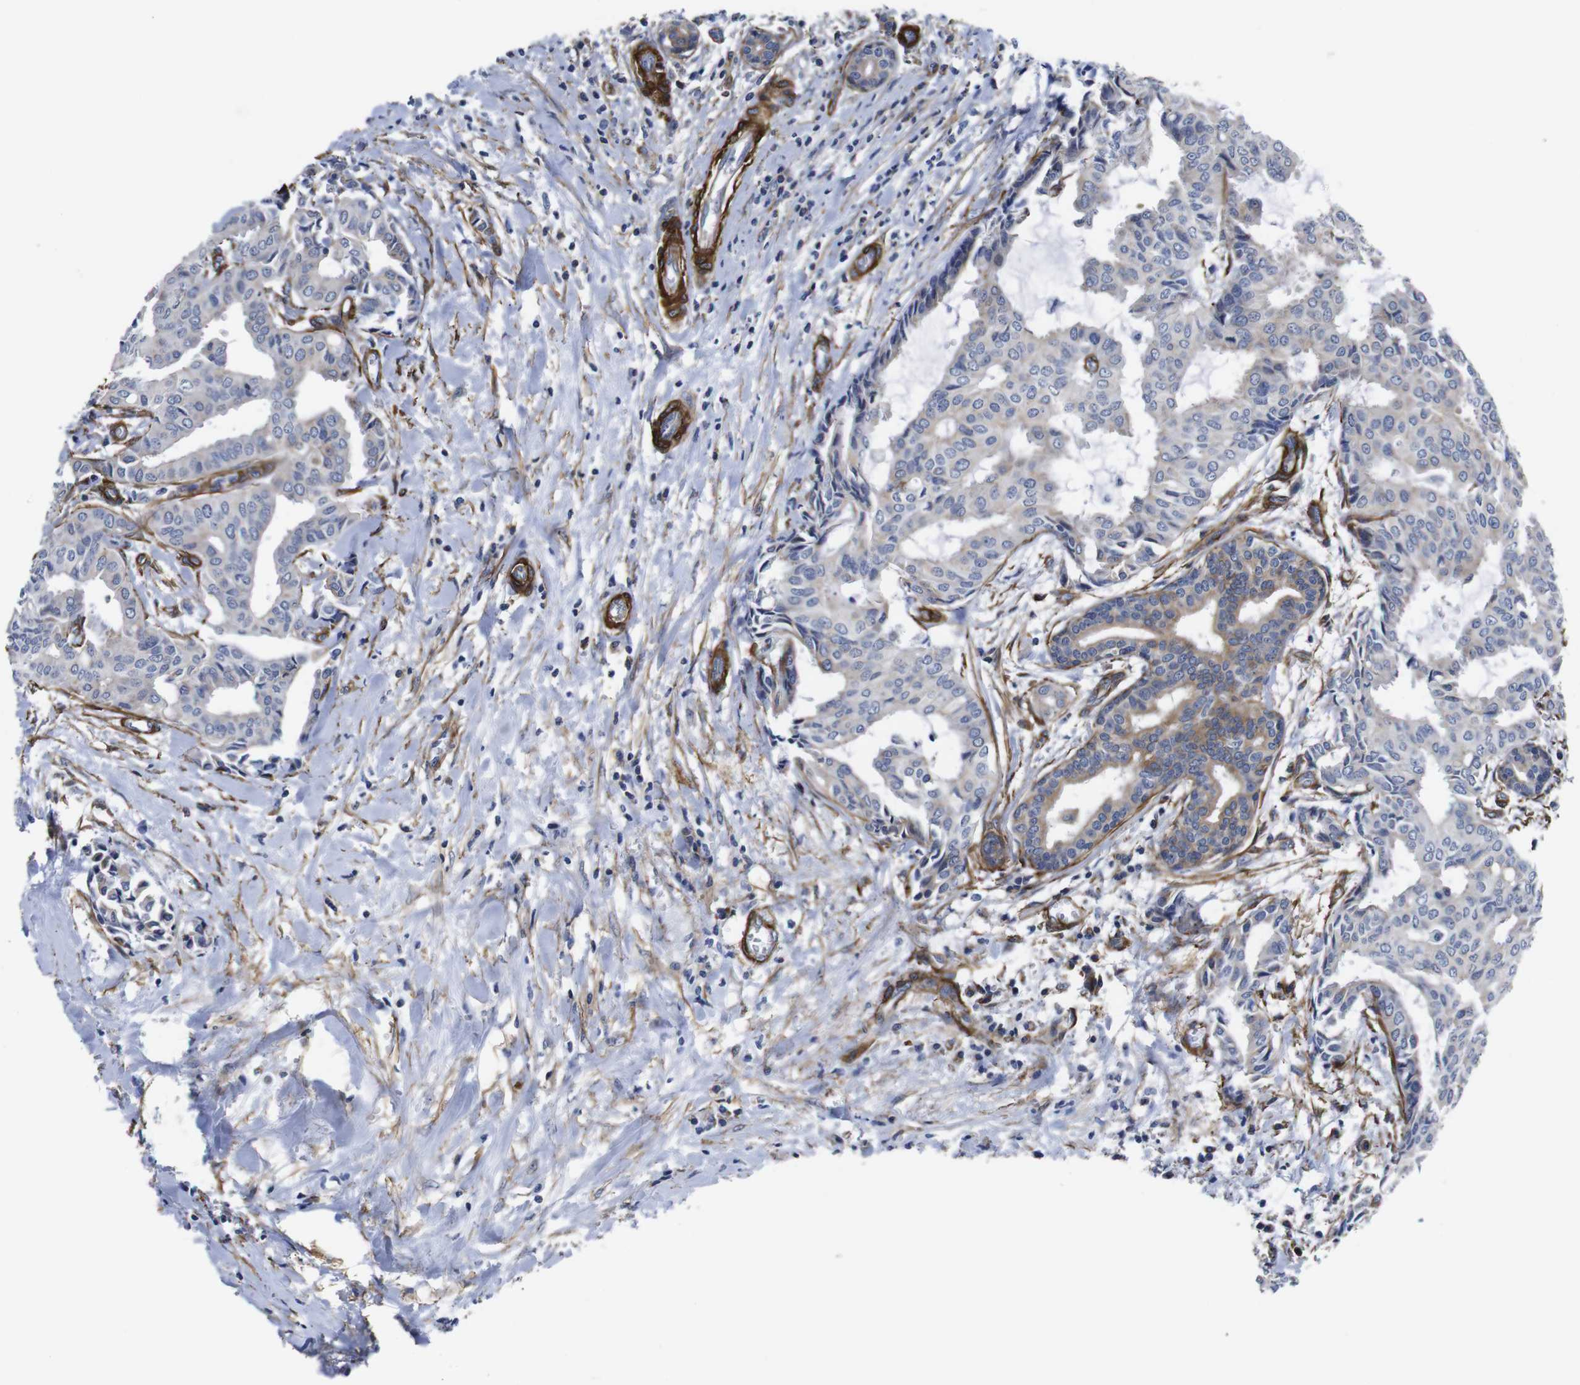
{"staining": {"intensity": "weak", "quantity": "25%-75%", "location": "cytoplasmic/membranous"}, "tissue": "head and neck cancer", "cell_type": "Tumor cells", "image_type": "cancer", "snomed": [{"axis": "morphology", "description": "Adenocarcinoma, NOS"}, {"axis": "topography", "description": "Salivary gland"}, {"axis": "topography", "description": "Head-Neck"}], "caption": "Head and neck adenocarcinoma tissue demonstrates weak cytoplasmic/membranous positivity in approximately 25%-75% of tumor cells, visualized by immunohistochemistry. (IHC, brightfield microscopy, high magnification).", "gene": "WNT10A", "patient": {"sex": "female", "age": 59}}